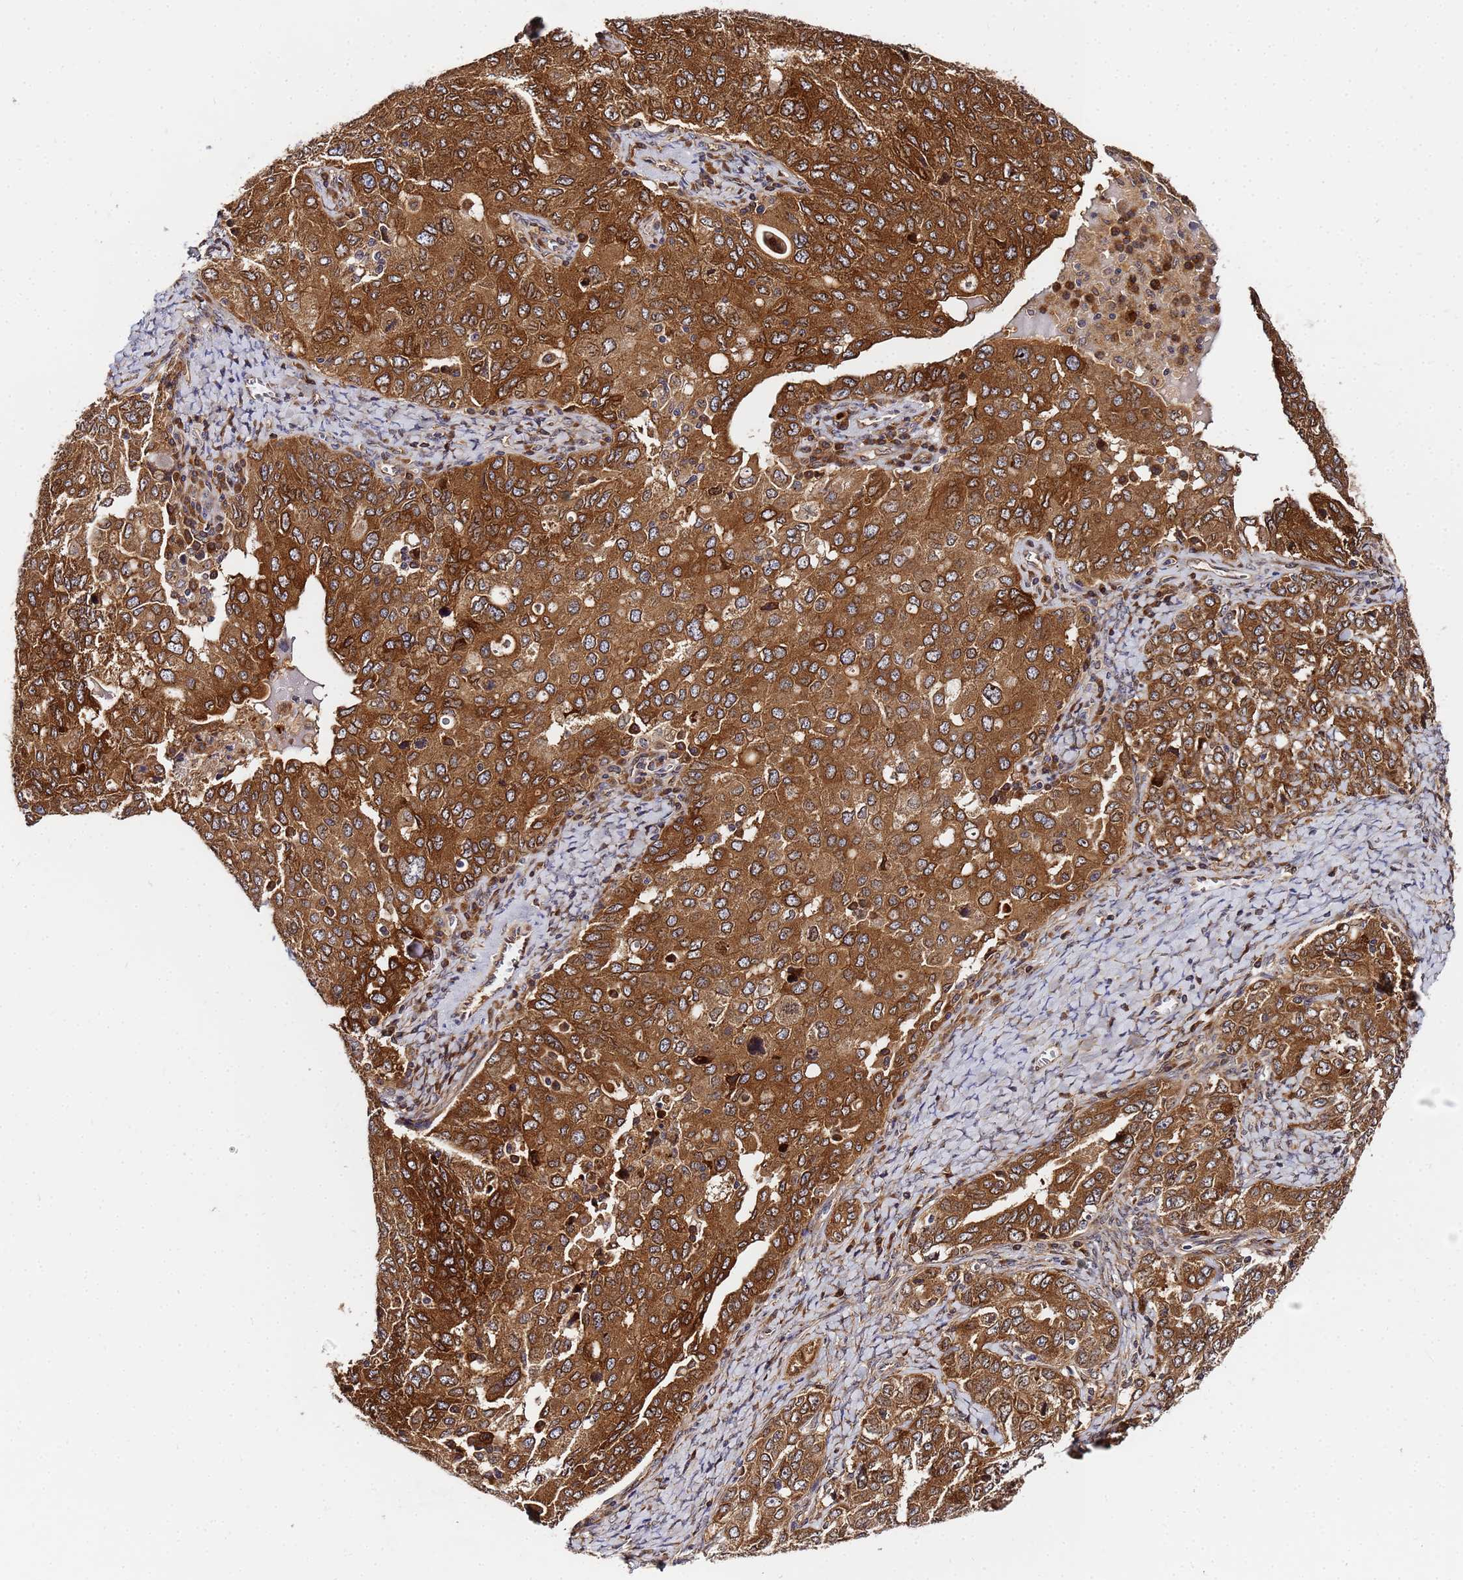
{"staining": {"intensity": "strong", "quantity": ">75%", "location": "cytoplasmic/membranous"}, "tissue": "ovarian cancer", "cell_type": "Tumor cells", "image_type": "cancer", "snomed": [{"axis": "morphology", "description": "Carcinoma, endometroid"}, {"axis": "topography", "description": "Ovary"}], "caption": "The histopathology image reveals a brown stain indicating the presence of a protein in the cytoplasmic/membranous of tumor cells in endometroid carcinoma (ovarian).", "gene": "UNC93B1", "patient": {"sex": "female", "age": 62}}